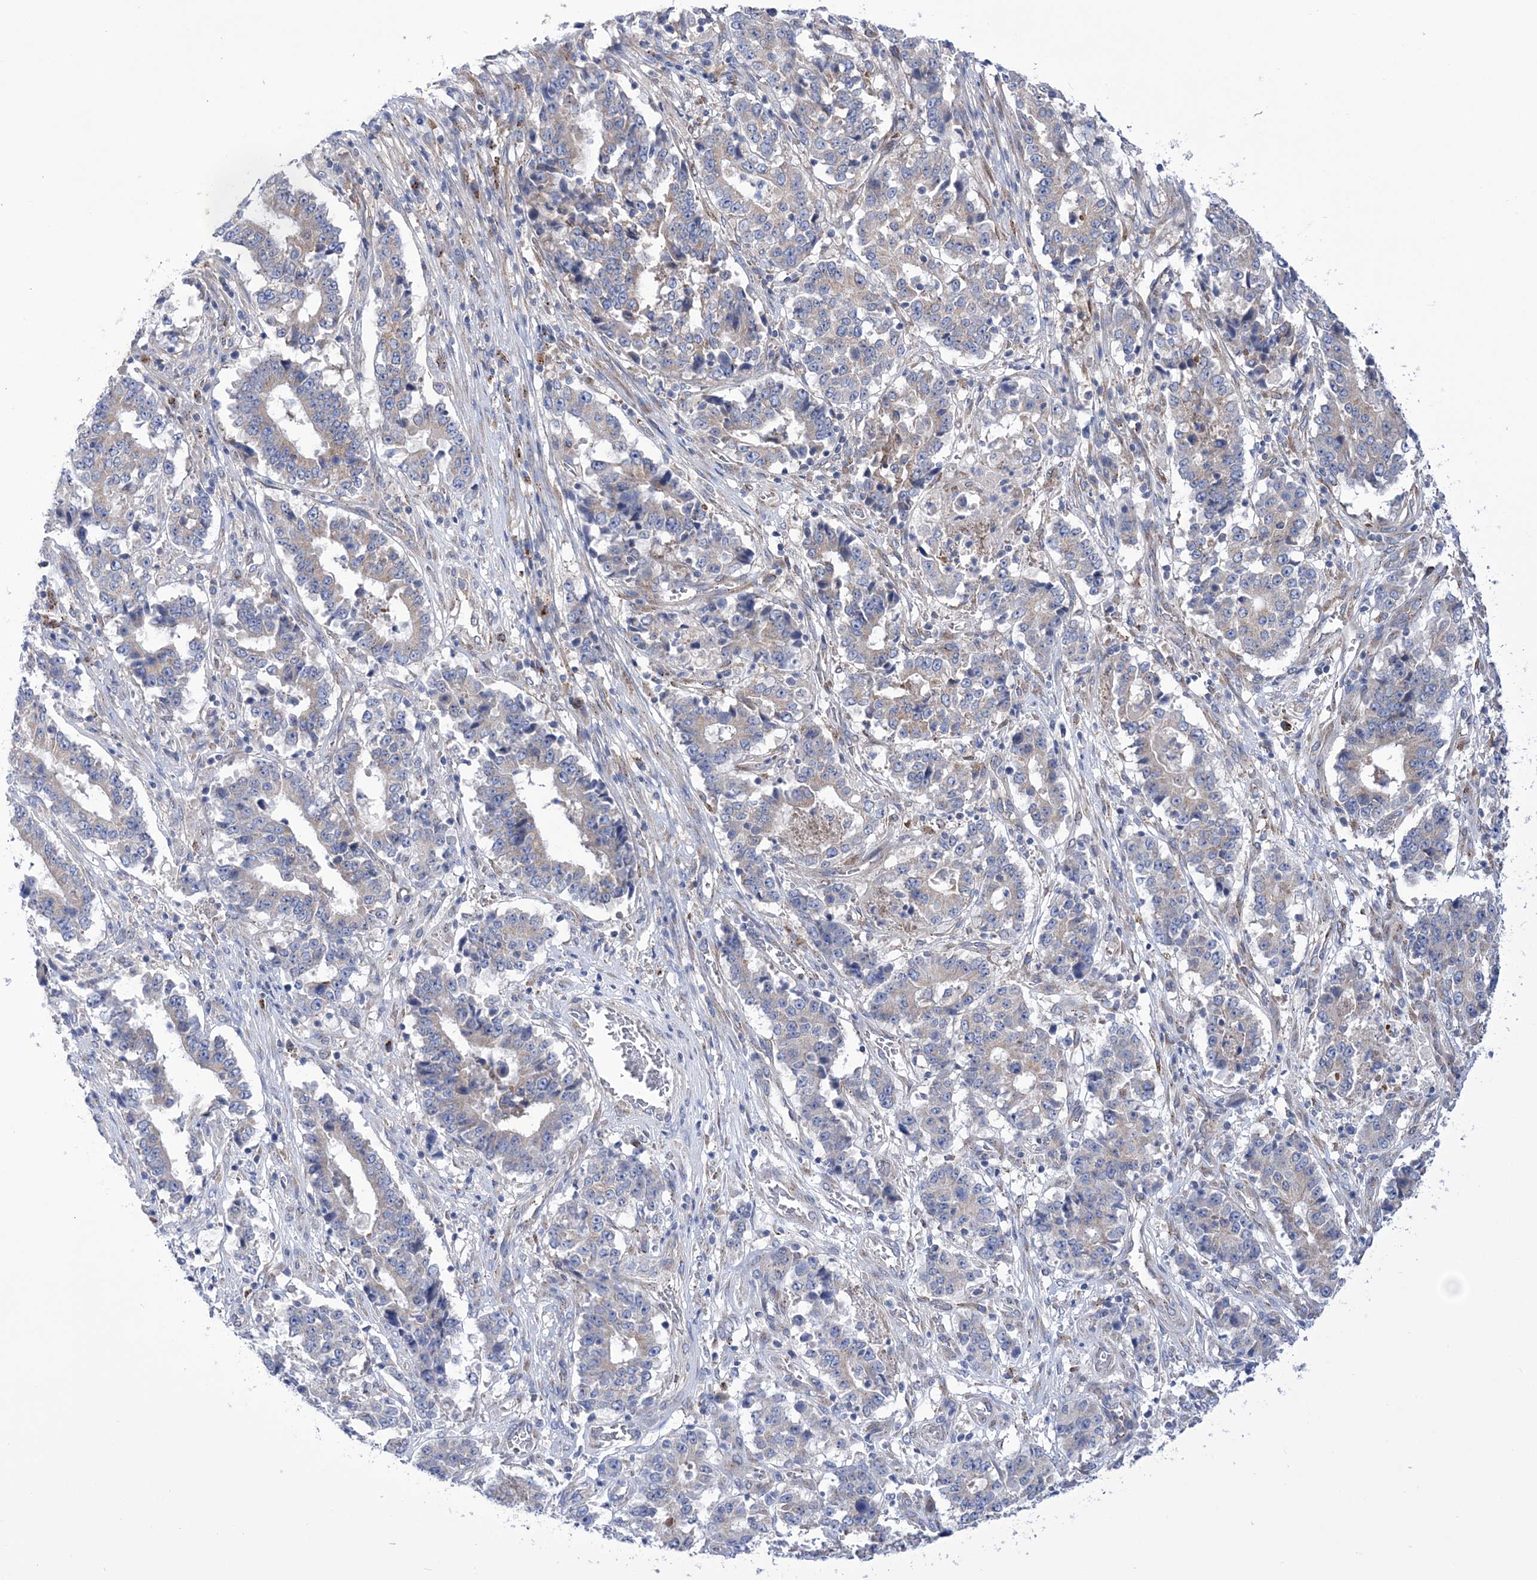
{"staining": {"intensity": "weak", "quantity": "<25%", "location": "cytoplasmic/membranous"}, "tissue": "stomach cancer", "cell_type": "Tumor cells", "image_type": "cancer", "snomed": [{"axis": "morphology", "description": "Adenocarcinoma, NOS"}, {"axis": "topography", "description": "Stomach"}], "caption": "Tumor cells are negative for brown protein staining in stomach cancer.", "gene": "COPB2", "patient": {"sex": "male", "age": 59}}